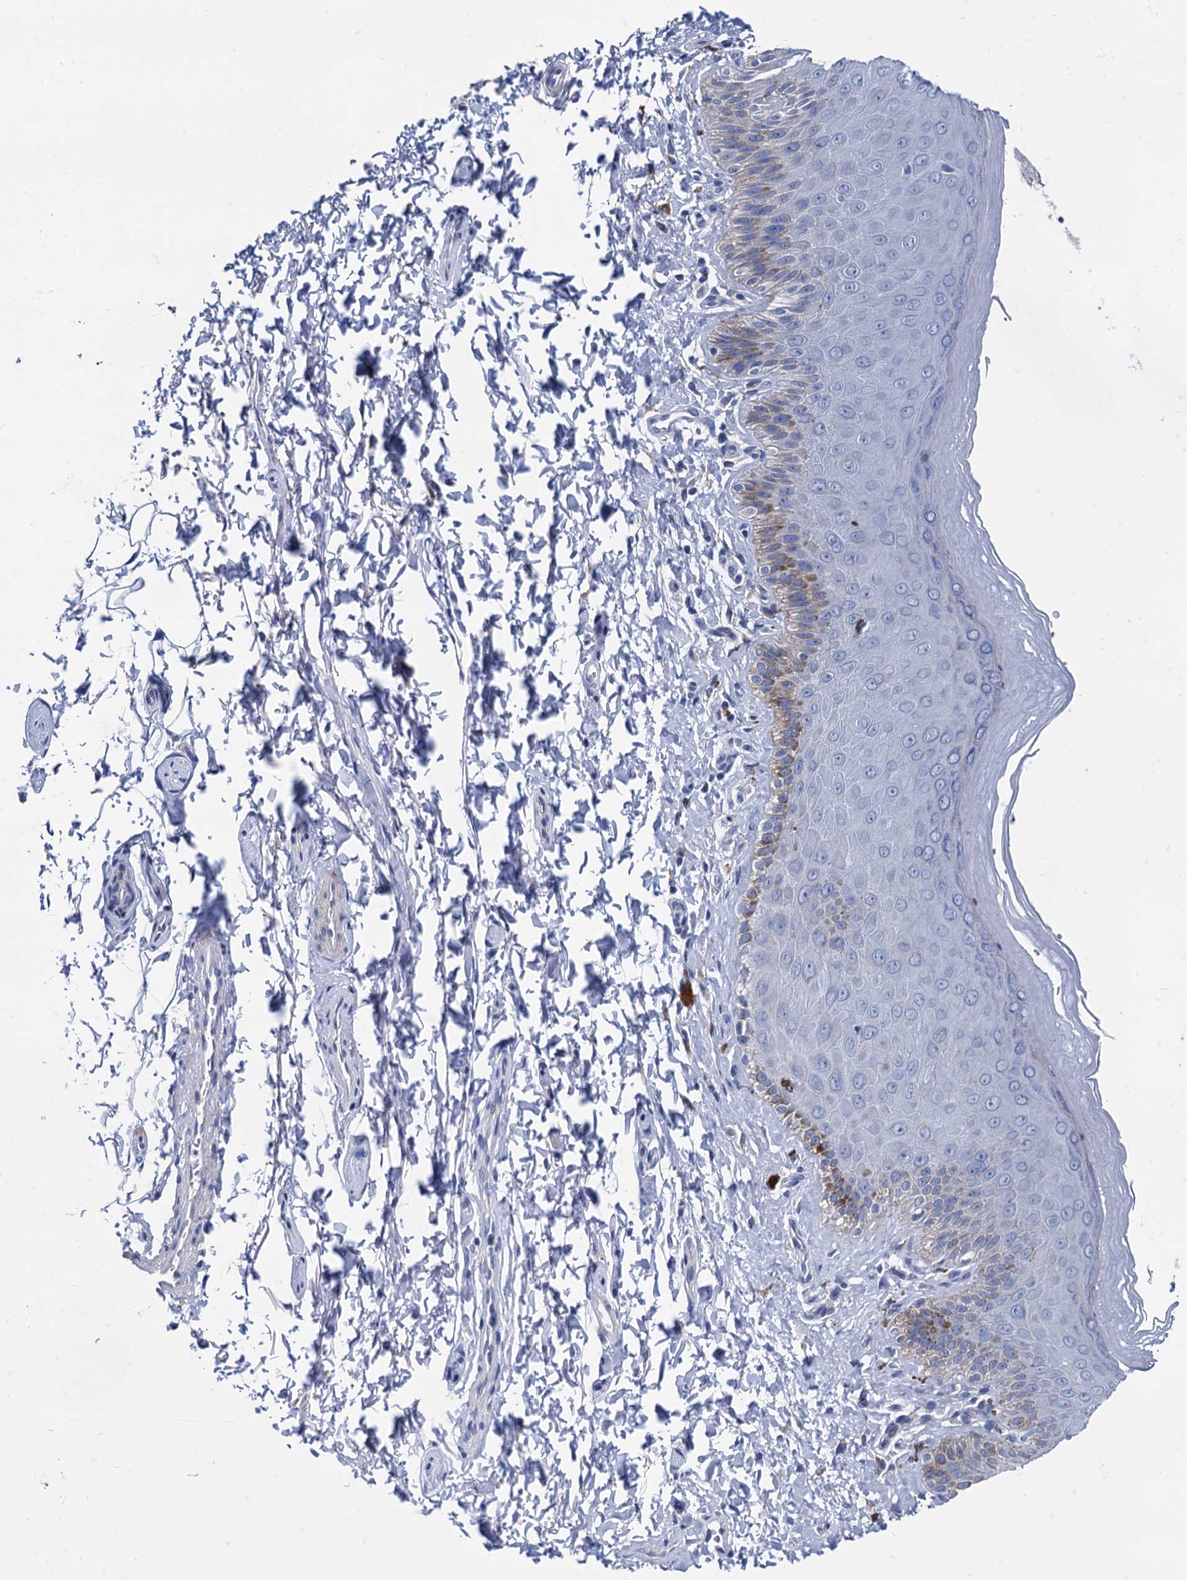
{"staining": {"intensity": "moderate", "quantity": "<25%", "location": "cytoplasmic/membranous"}, "tissue": "skin", "cell_type": "Epidermal cells", "image_type": "normal", "snomed": [{"axis": "morphology", "description": "Normal tissue, NOS"}, {"axis": "topography", "description": "Anal"}], "caption": "A low amount of moderate cytoplasmic/membranous positivity is seen in about <25% of epidermal cells in unremarkable skin.", "gene": "FOXR2", "patient": {"sex": "male", "age": 44}}